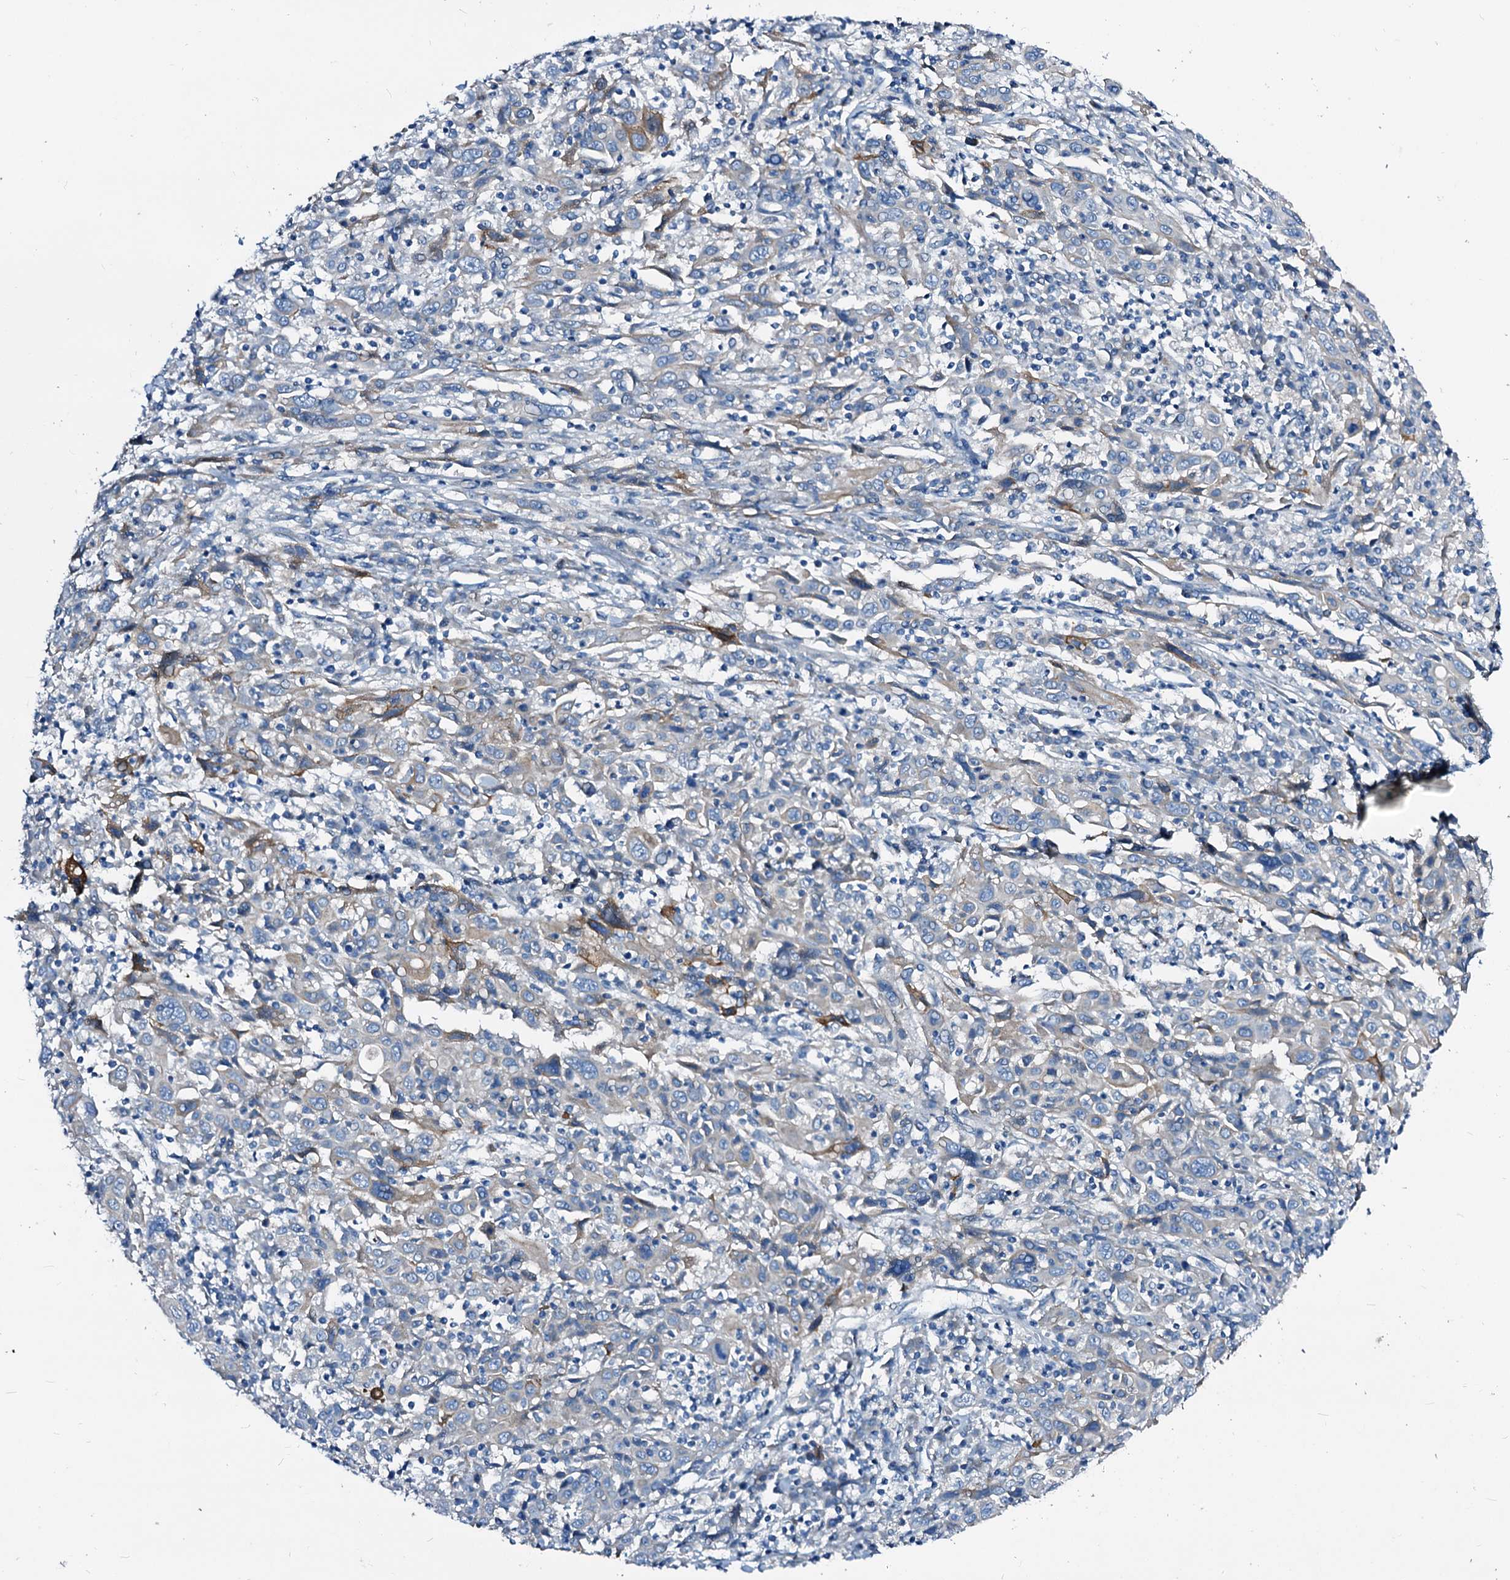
{"staining": {"intensity": "weak", "quantity": "<25%", "location": "cytoplasmic/membranous"}, "tissue": "cervical cancer", "cell_type": "Tumor cells", "image_type": "cancer", "snomed": [{"axis": "morphology", "description": "Squamous cell carcinoma, NOS"}, {"axis": "topography", "description": "Cervix"}], "caption": "Tumor cells are negative for brown protein staining in cervical cancer (squamous cell carcinoma).", "gene": "DYDC2", "patient": {"sex": "female", "age": 46}}